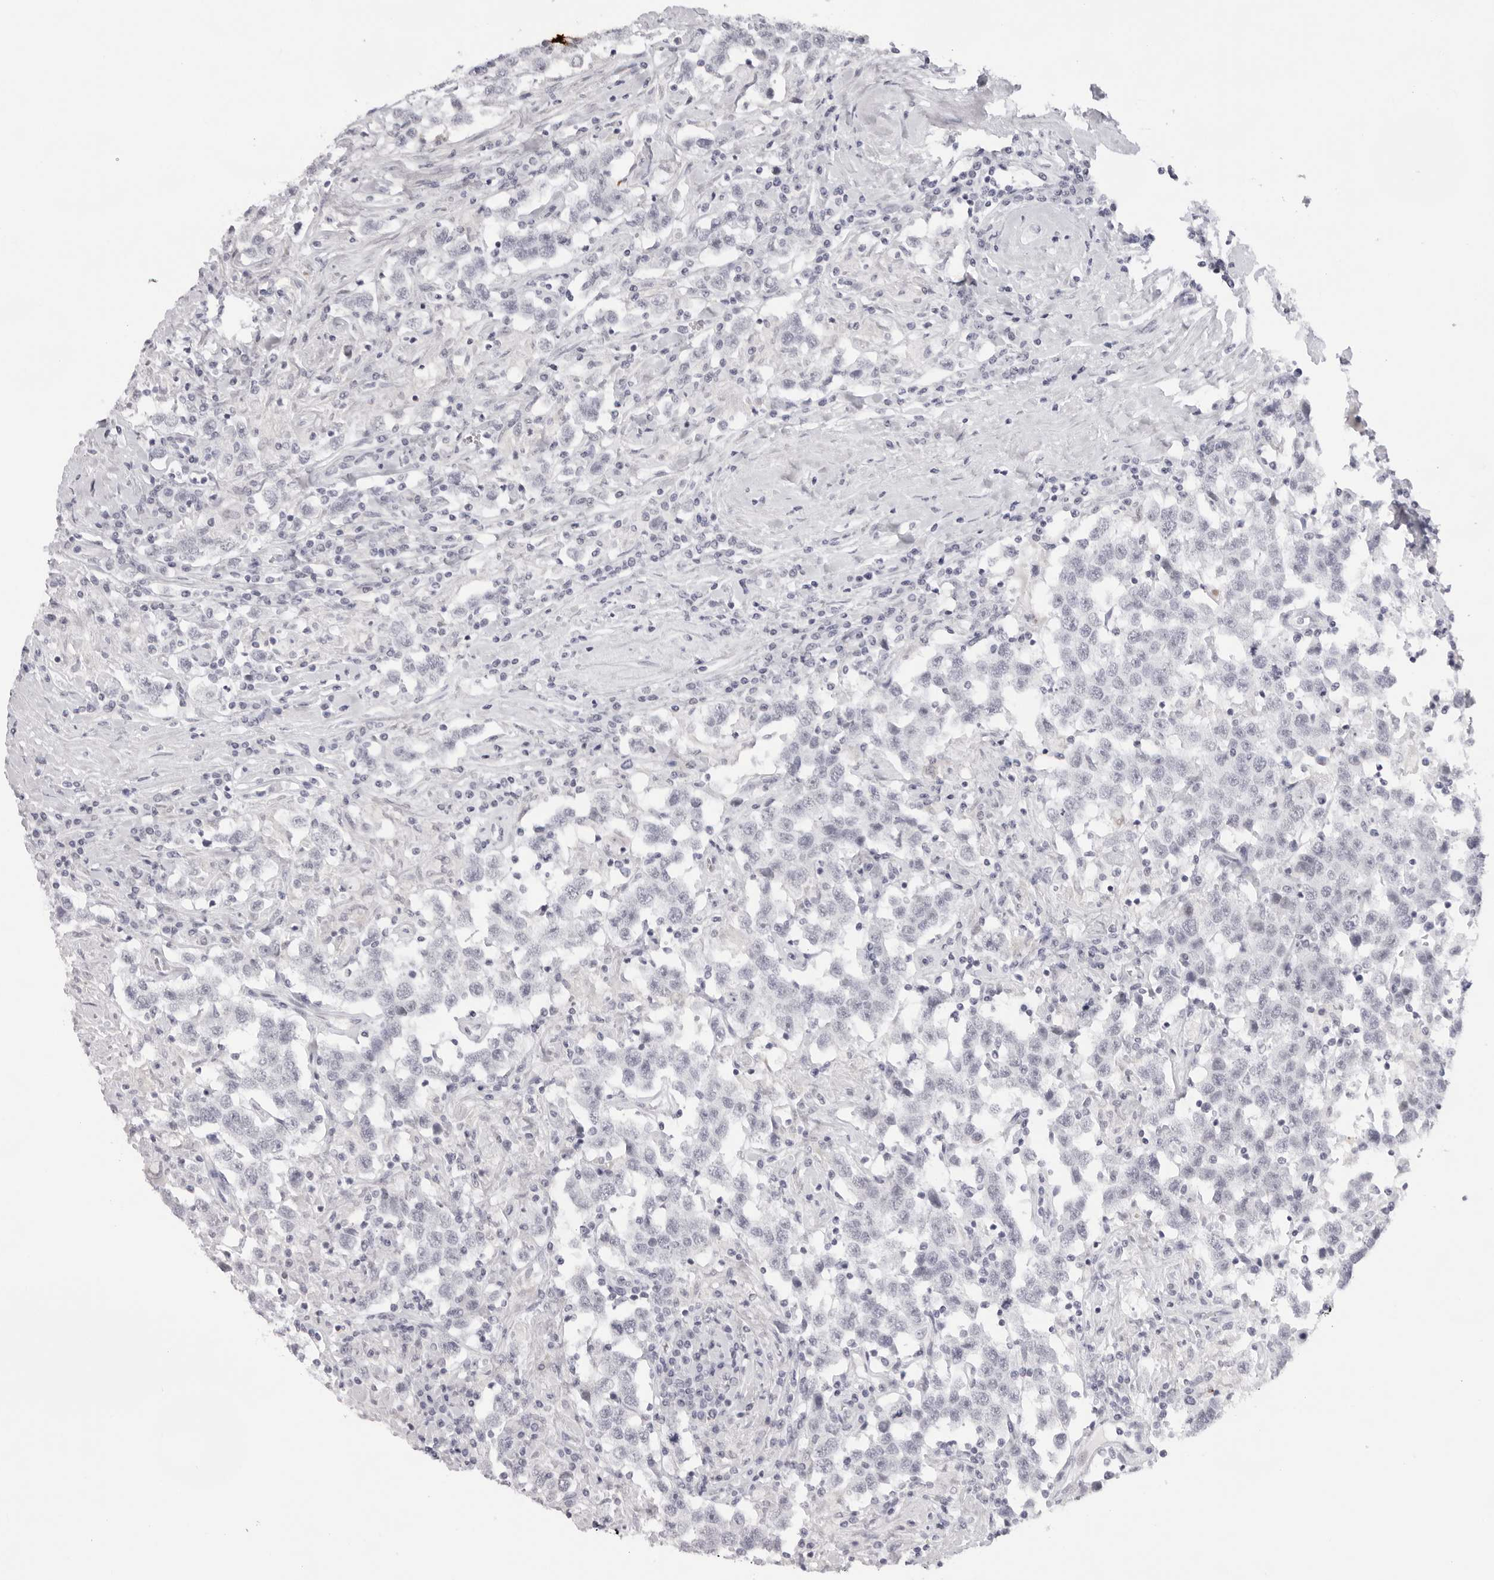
{"staining": {"intensity": "negative", "quantity": "none", "location": "none"}, "tissue": "testis cancer", "cell_type": "Tumor cells", "image_type": "cancer", "snomed": [{"axis": "morphology", "description": "Seminoma, NOS"}, {"axis": "topography", "description": "Testis"}], "caption": "Immunohistochemistry (IHC) of human testis cancer (seminoma) displays no staining in tumor cells.", "gene": "KLK12", "patient": {"sex": "male", "age": 41}}